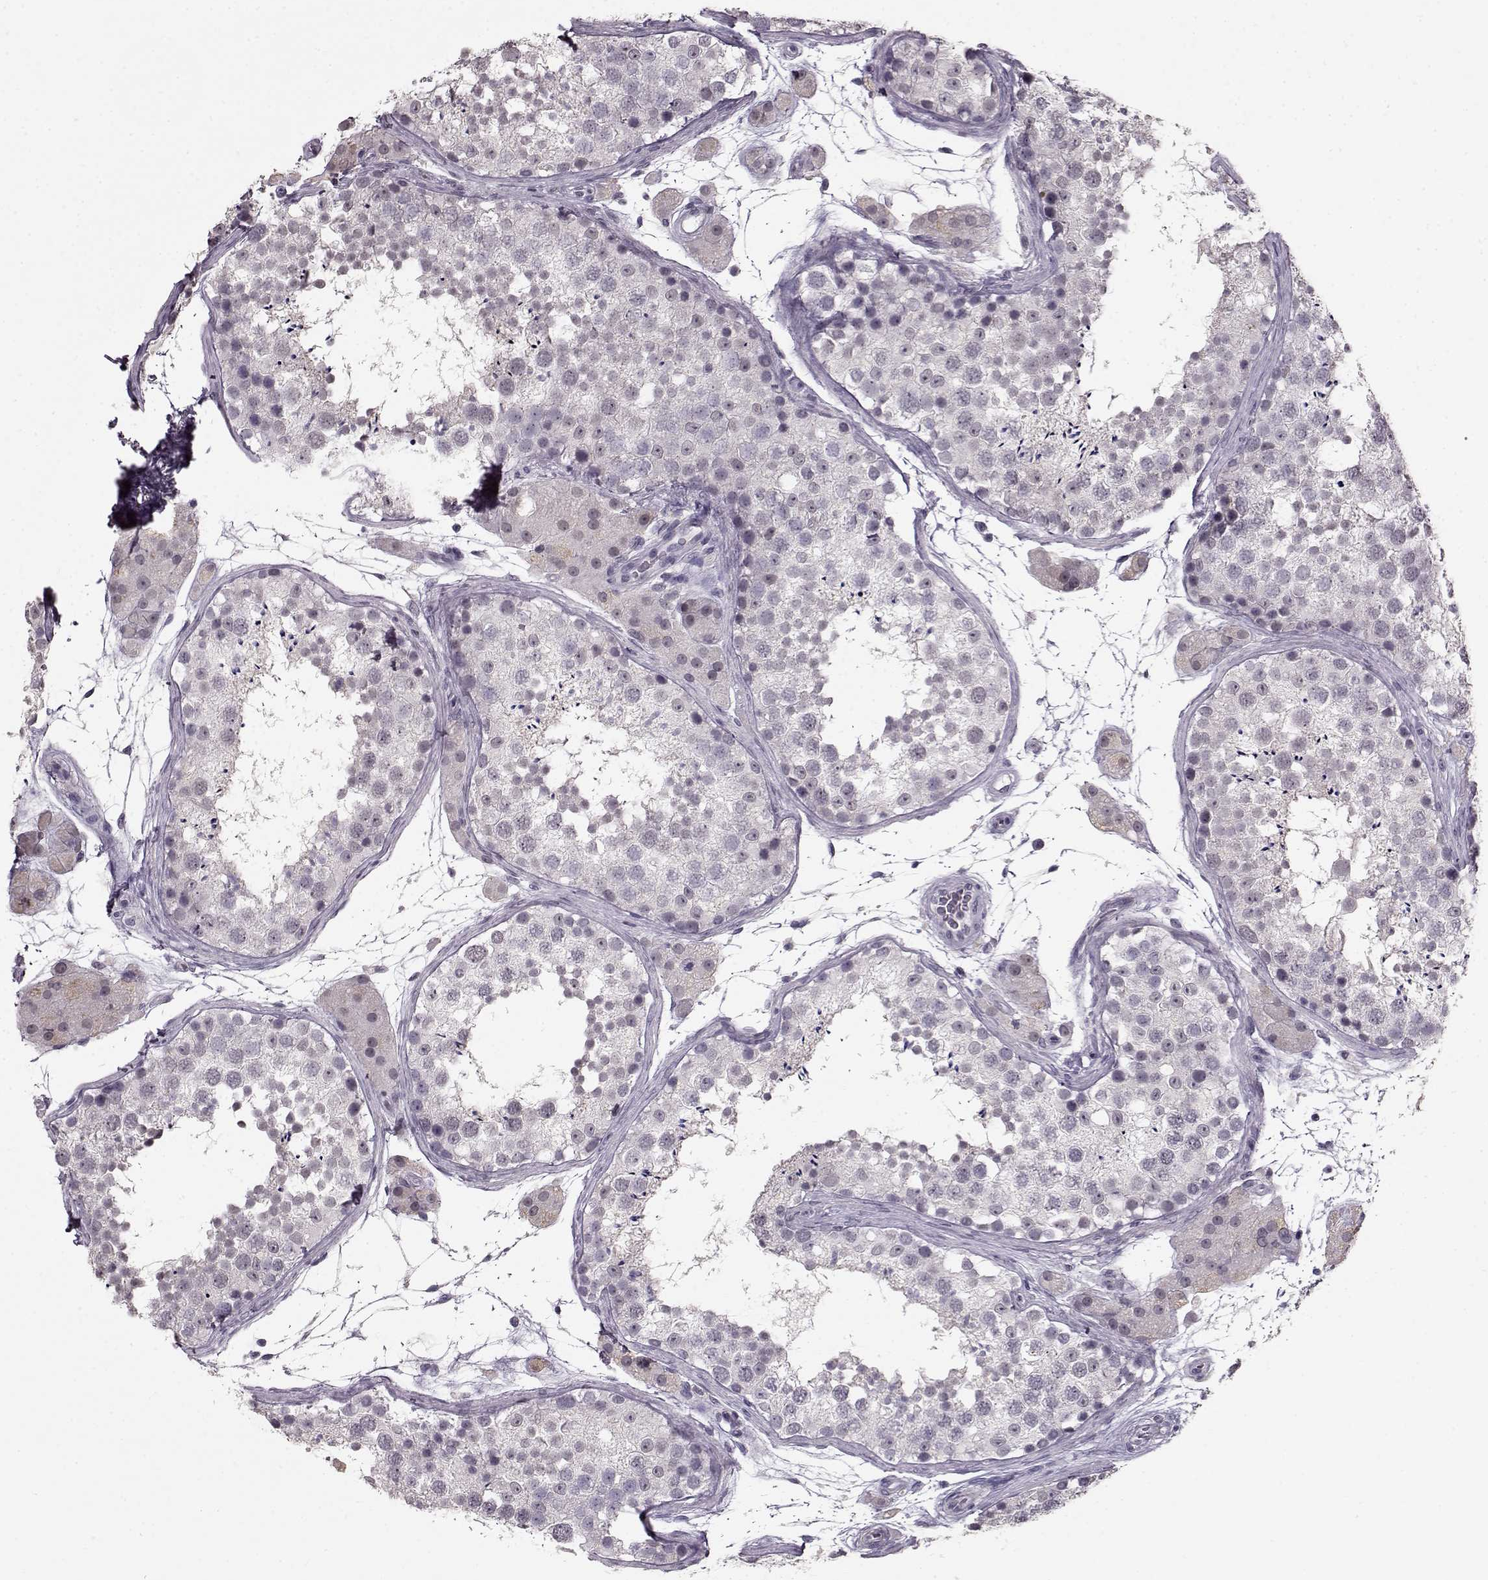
{"staining": {"intensity": "negative", "quantity": "none", "location": "none"}, "tissue": "testis", "cell_type": "Cells in seminiferous ducts", "image_type": "normal", "snomed": [{"axis": "morphology", "description": "Normal tissue, NOS"}, {"axis": "topography", "description": "Testis"}], "caption": "An IHC photomicrograph of benign testis is shown. There is no staining in cells in seminiferous ducts of testis.", "gene": "RP1L1", "patient": {"sex": "male", "age": 41}}